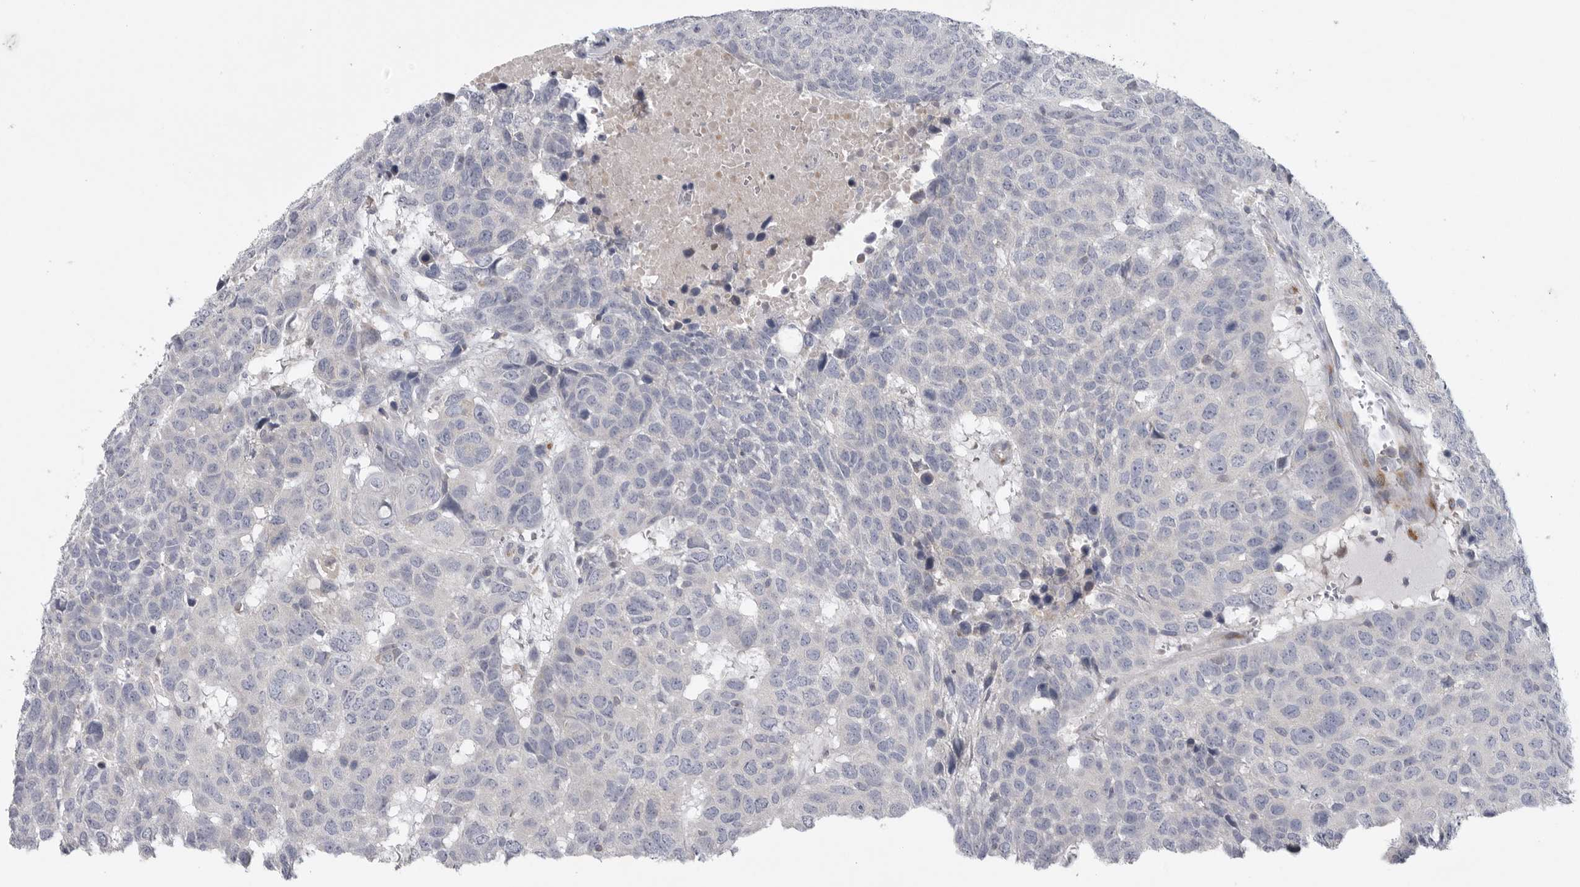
{"staining": {"intensity": "negative", "quantity": "none", "location": "none"}, "tissue": "head and neck cancer", "cell_type": "Tumor cells", "image_type": "cancer", "snomed": [{"axis": "morphology", "description": "Squamous cell carcinoma, NOS"}, {"axis": "topography", "description": "Head-Neck"}], "caption": "Immunohistochemistry photomicrograph of neoplastic tissue: human head and neck squamous cell carcinoma stained with DAB (3,3'-diaminobenzidine) exhibits no significant protein expression in tumor cells.", "gene": "USP24", "patient": {"sex": "male", "age": 66}}